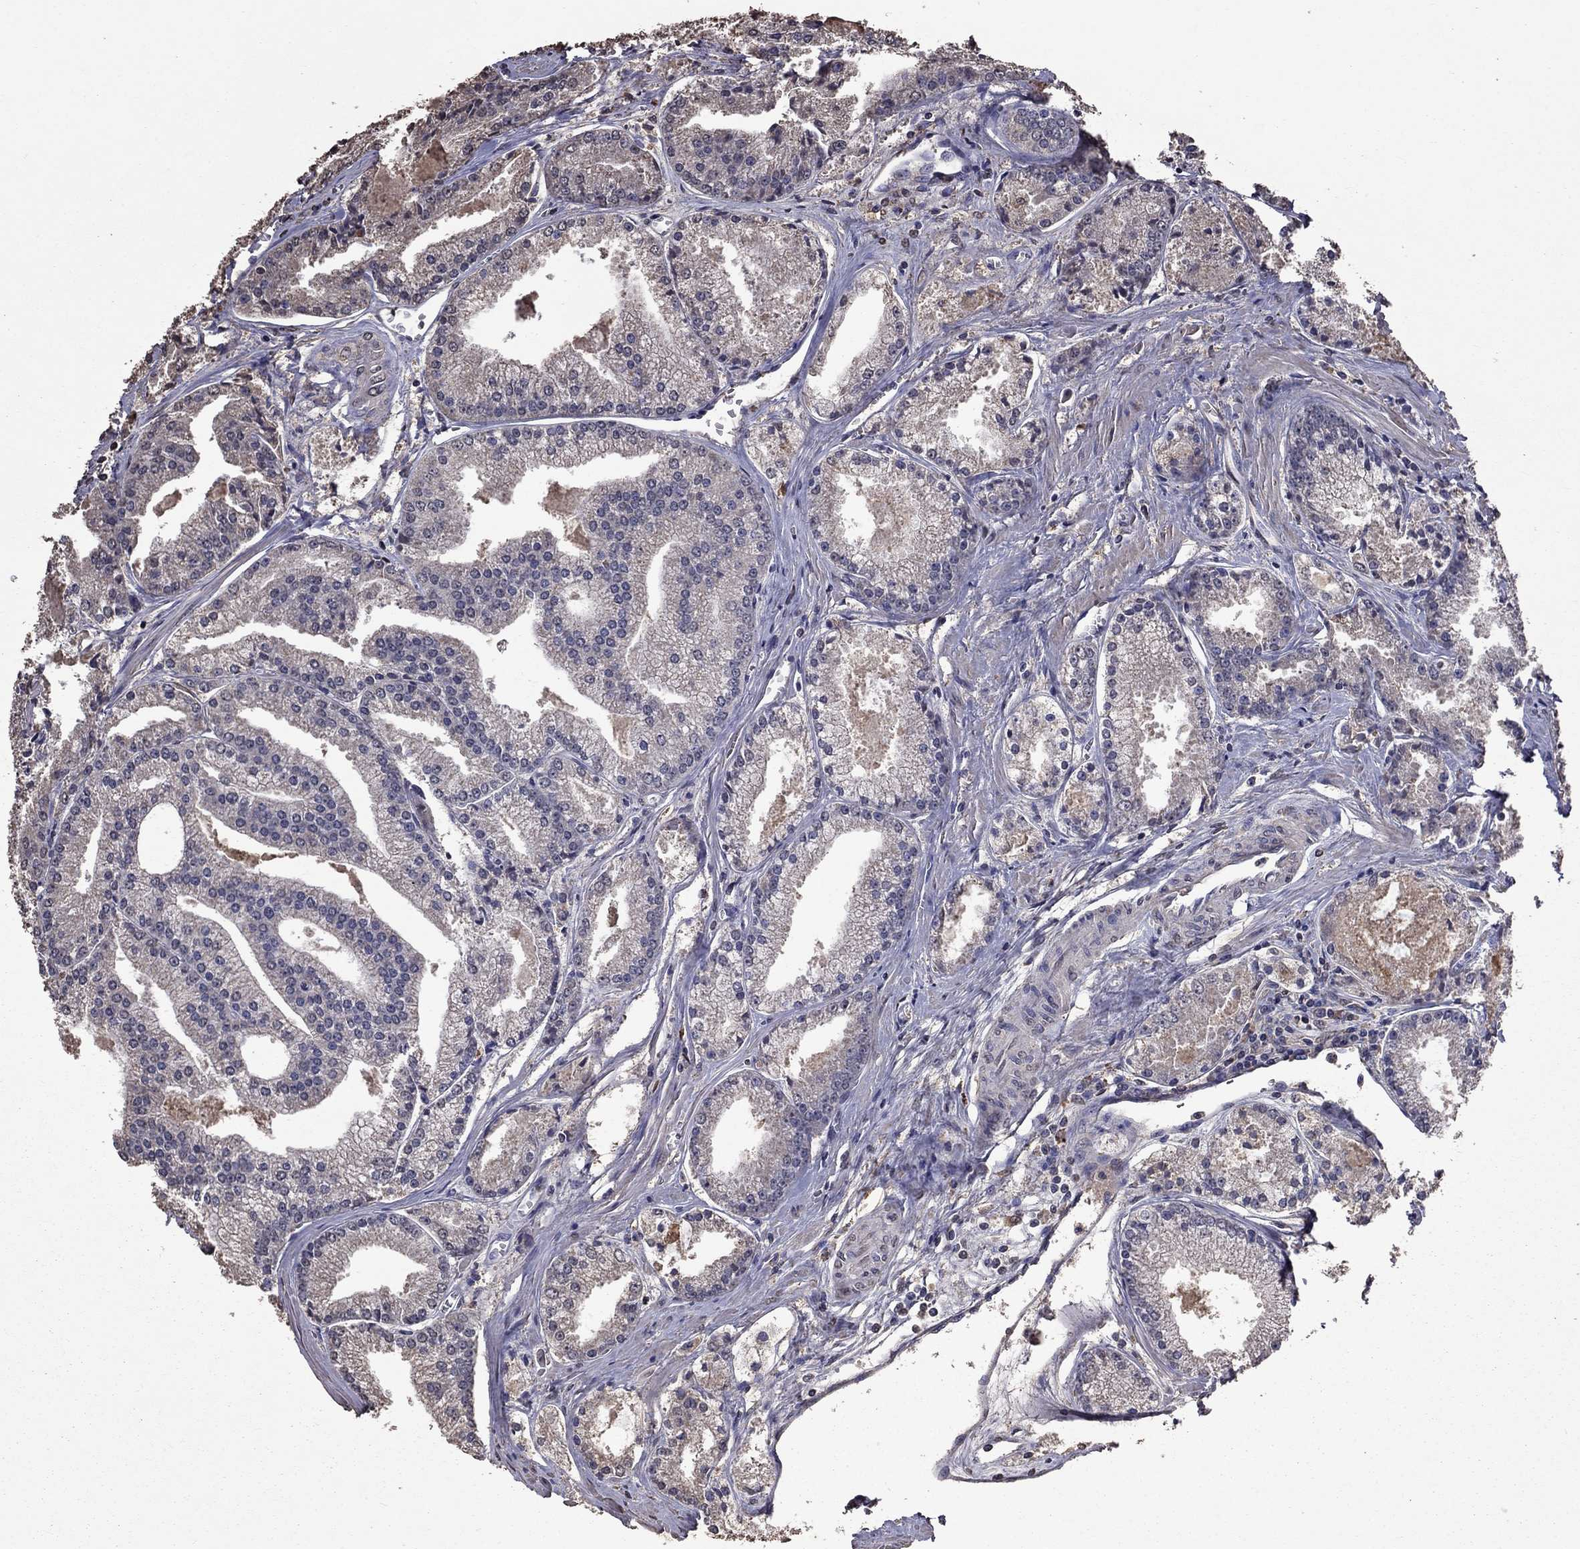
{"staining": {"intensity": "negative", "quantity": "none", "location": "none"}, "tissue": "prostate cancer", "cell_type": "Tumor cells", "image_type": "cancer", "snomed": [{"axis": "morphology", "description": "Adenocarcinoma, NOS"}, {"axis": "topography", "description": "Prostate"}], "caption": "An image of human adenocarcinoma (prostate) is negative for staining in tumor cells.", "gene": "SERPINA5", "patient": {"sex": "male", "age": 72}}